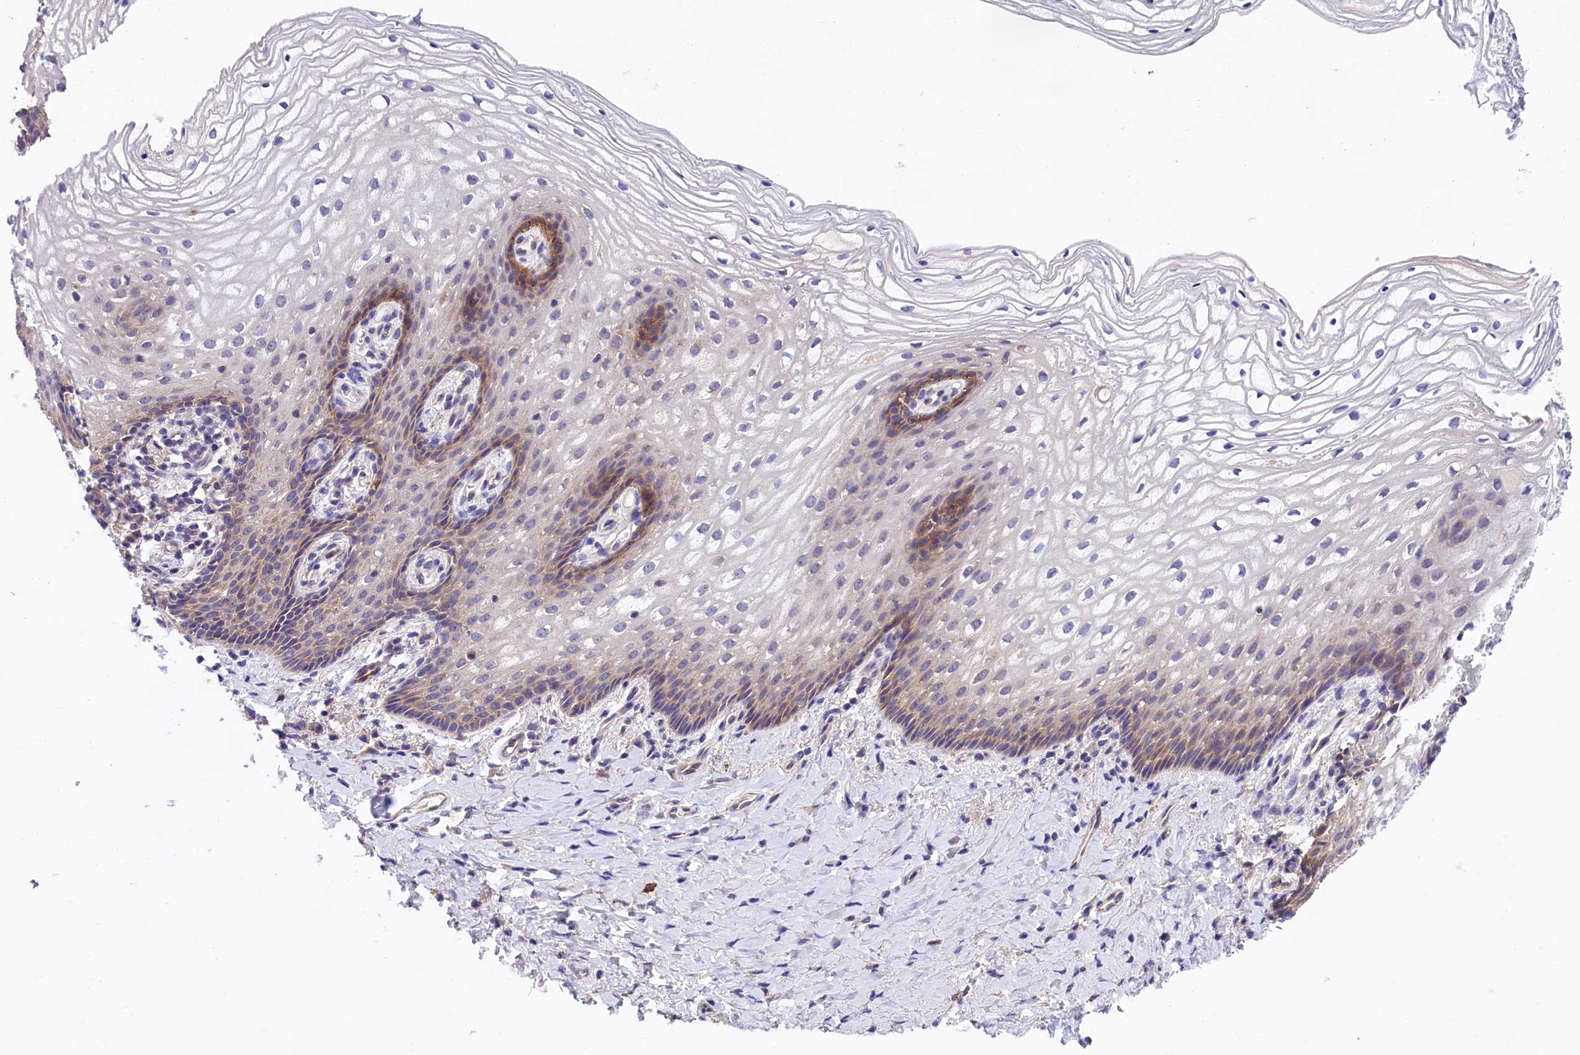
{"staining": {"intensity": "moderate", "quantity": "25%-75%", "location": "cytoplasmic/membranous"}, "tissue": "vagina", "cell_type": "Squamous epithelial cells", "image_type": "normal", "snomed": [{"axis": "morphology", "description": "Normal tissue, NOS"}, {"axis": "topography", "description": "Vagina"}], "caption": "About 25%-75% of squamous epithelial cells in normal vagina exhibit moderate cytoplasmic/membranous protein staining as visualized by brown immunohistochemical staining.", "gene": "OAS3", "patient": {"sex": "female", "age": 60}}